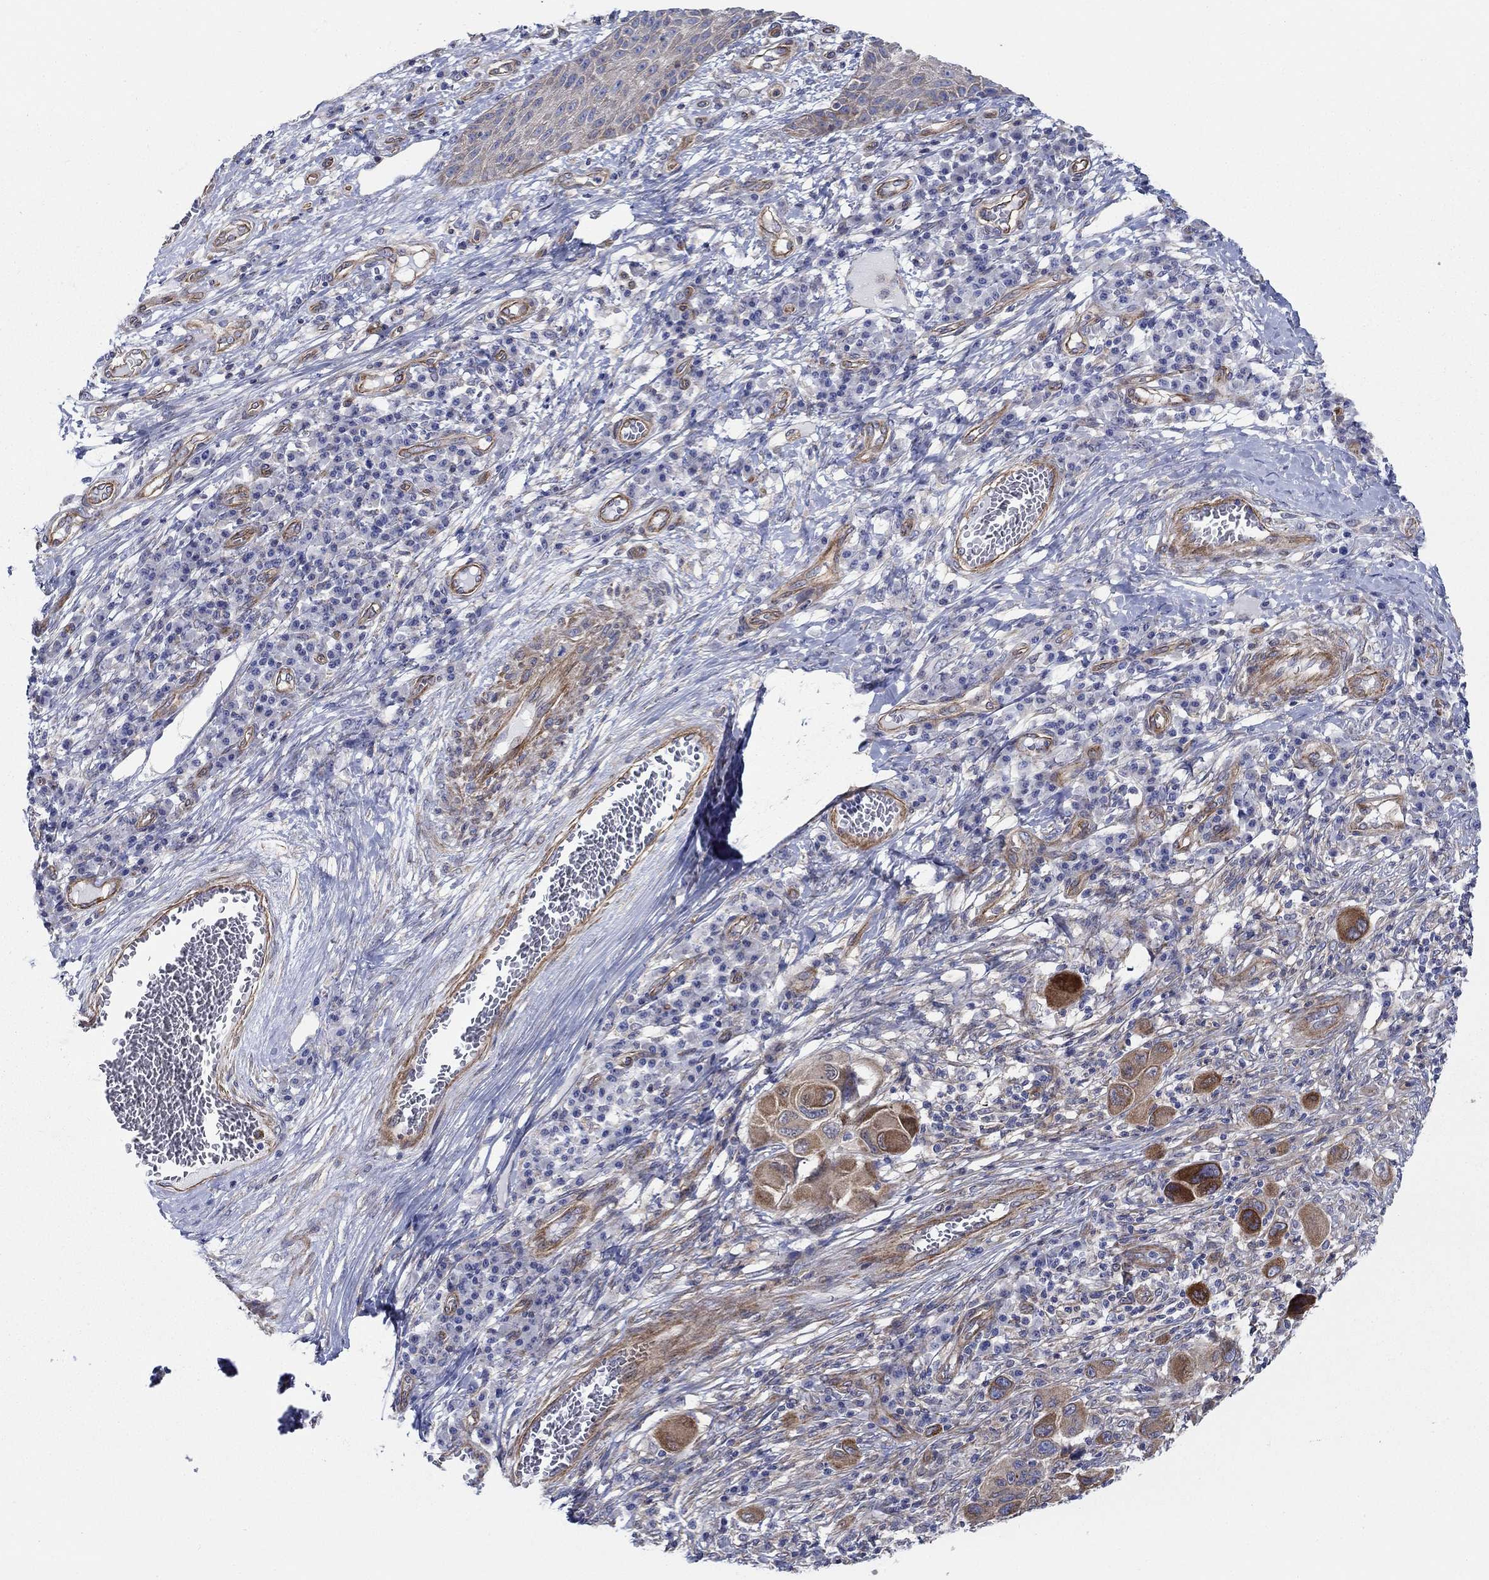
{"staining": {"intensity": "strong", "quantity": "<25%", "location": "cytoplasmic/membranous"}, "tissue": "melanoma", "cell_type": "Tumor cells", "image_type": "cancer", "snomed": [{"axis": "morphology", "description": "Malignant melanoma, NOS"}, {"axis": "topography", "description": "Skin"}], "caption": "Brown immunohistochemical staining in human malignant melanoma reveals strong cytoplasmic/membranous staining in about <25% of tumor cells. The protein of interest is stained brown, and the nuclei are stained in blue (DAB (3,3'-diaminobenzidine) IHC with brightfield microscopy, high magnification).", "gene": "FMN1", "patient": {"sex": "male", "age": 53}}